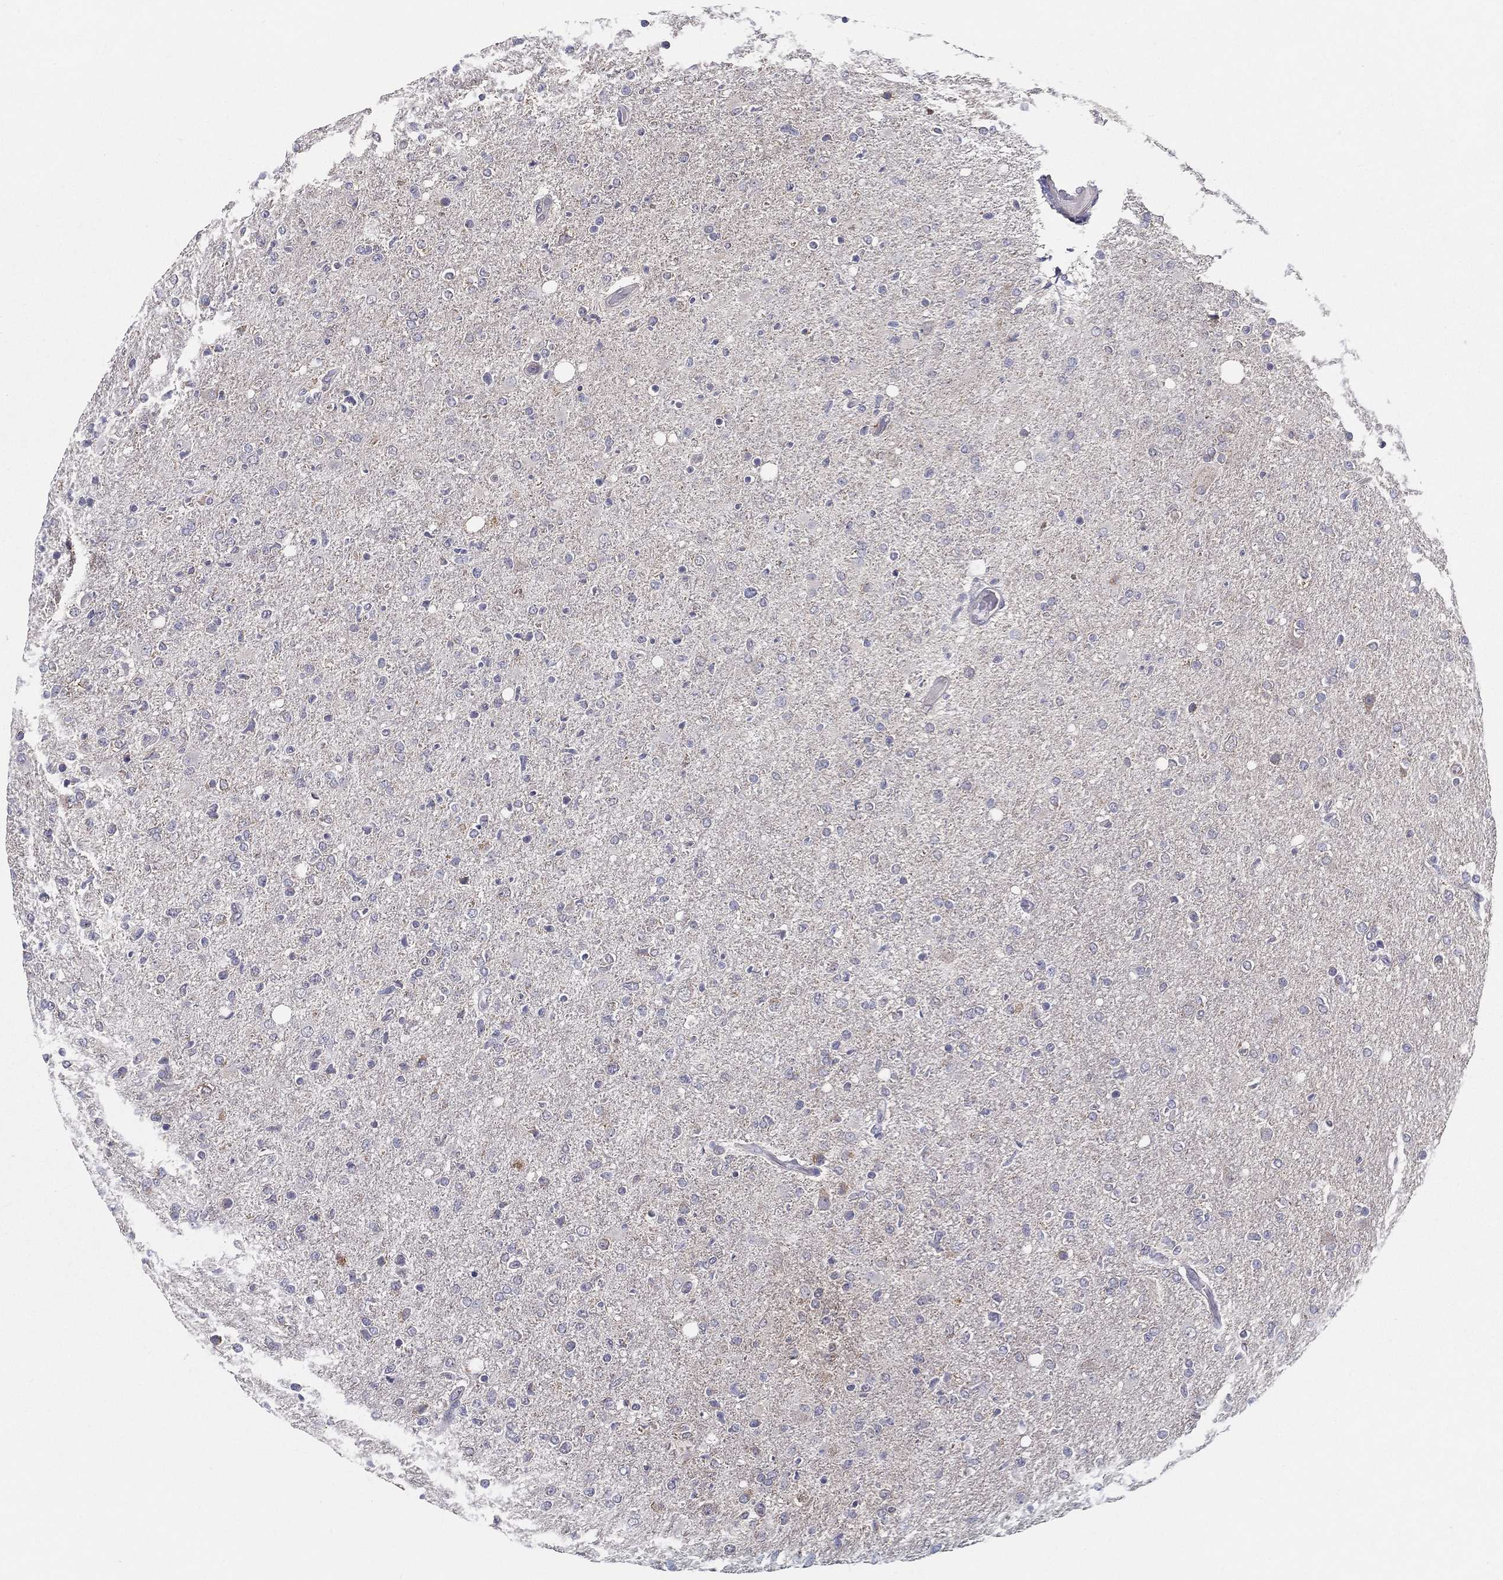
{"staining": {"intensity": "negative", "quantity": "none", "location": "none"}, "tissue": "glioma", "cell_type": "Tumor cells", "image_type": "cancer", "snomed": [{"axis": "morphology", "description": "Glioma, malignant, High grade"}, {"axis": "topography", "description": "Cerebral cortex"}], "caption": "This is a histopathology image of immunohistochemistry staining of glioma, which shows no positivity in tumor cells.", "gene": "PCSK1", "patient": {"sex": "male", "age": 70}}